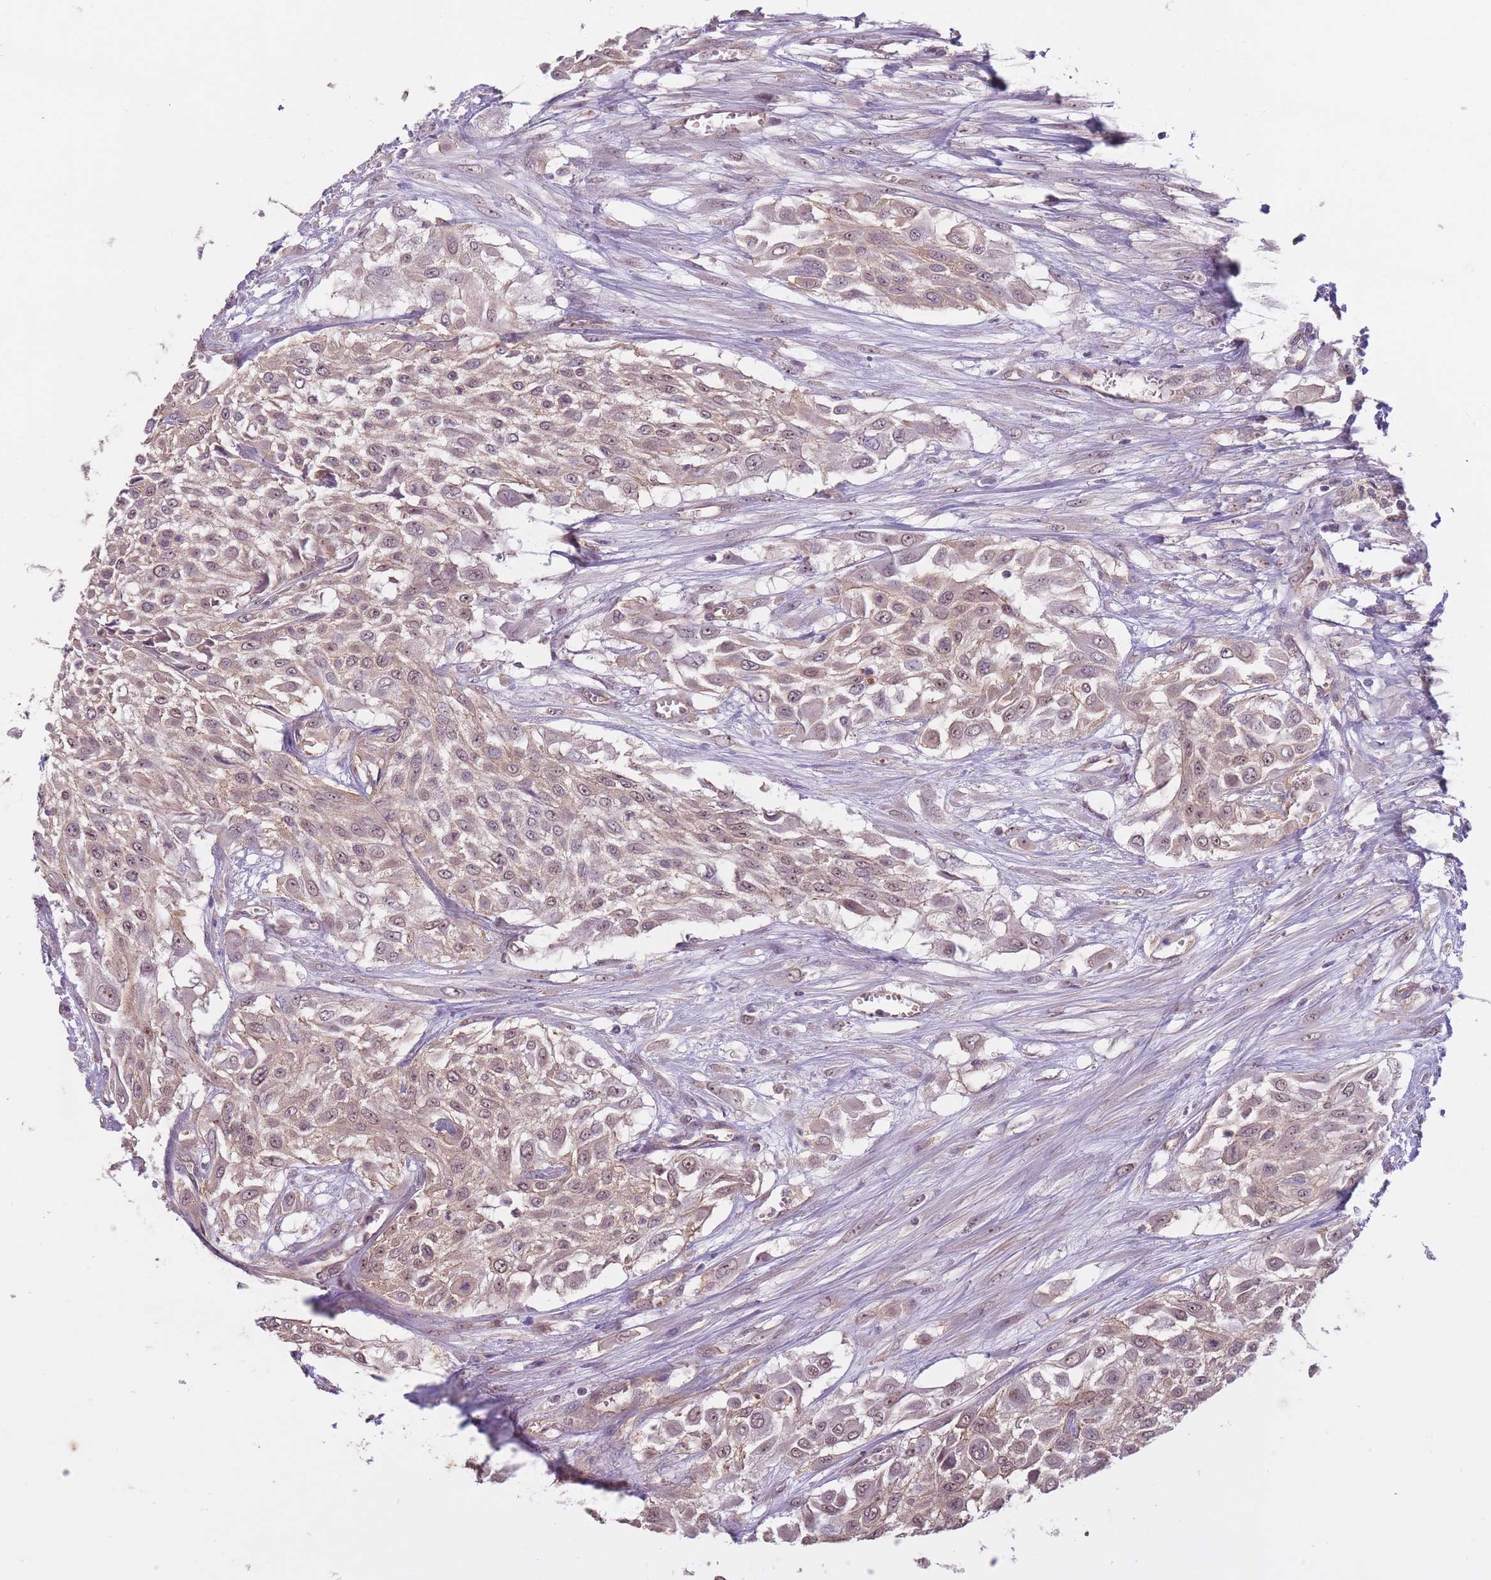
{"staining": {"intensity": "weak", "quantity": ">75%", "location": "cytoplasmic/membranous,nuclear"}, "tissue": "urothelial cancer", "cell_type": "Tumor cells", "image_type": "cancer", "snomed": [{"axis": "morphology", "description": "Urothelial carcinoma, High grade"}, {"axis": "topography", "description": "Urinary bladder"}], "caption": "IHC of human high-grade urothelial carcinoma reveals low levels of weak cytoplasmic/membranous and nuclear positivity in about >75% of tumor cells.", "gene": "KIAA1755", "patient": {"sex": "male", "age": 57}}